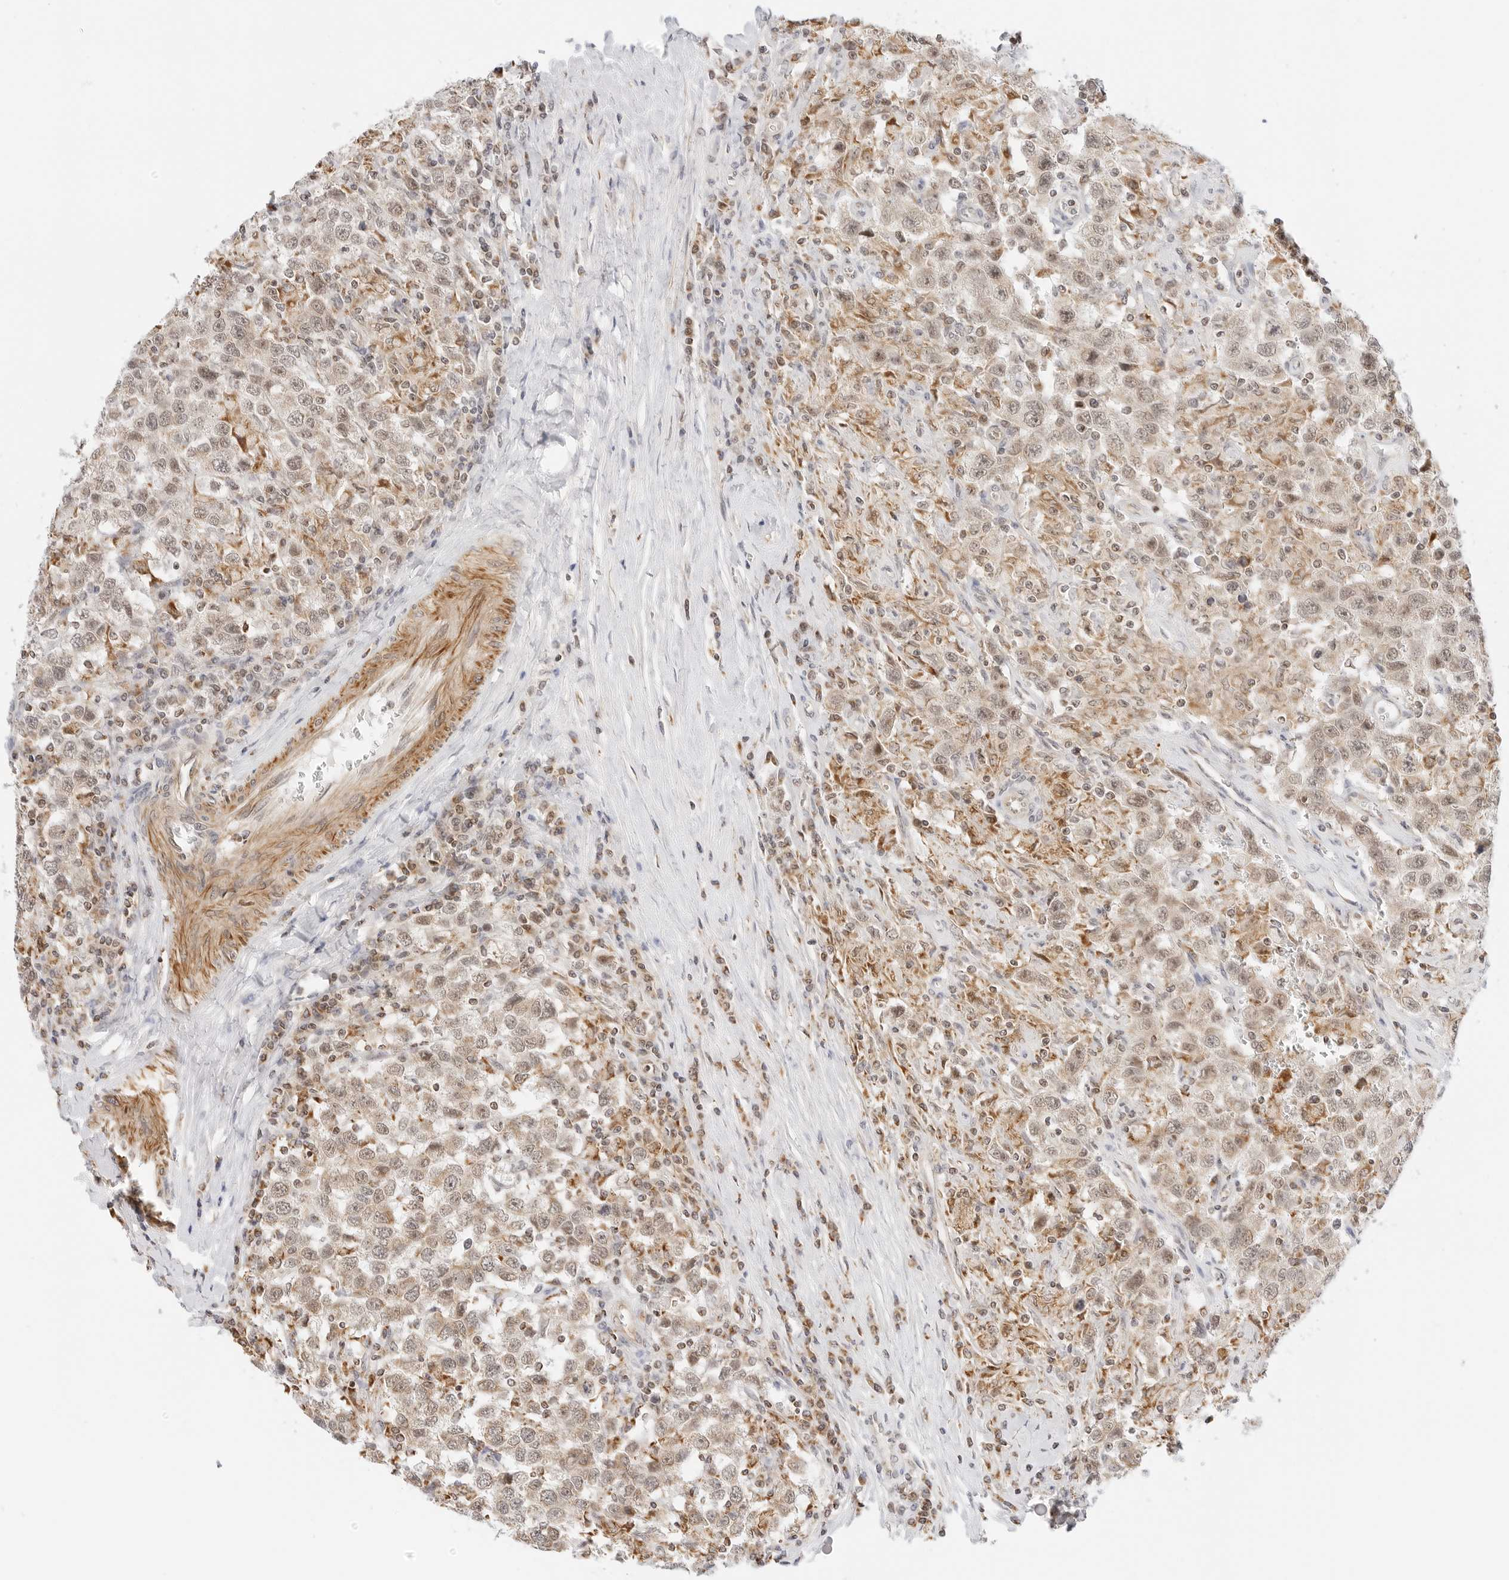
{"staining": {"intensity": "weak", "quantity": ">75%", "location": "cytoplasmic/membranous,nuclear"}, "tissue": "testis cancer", "cell_type": "Tumor cells", "image_type": "cancer", "snomed": [{"axis": "morphology", "description": "Seminoma, NOS"}, {"axis": "topography", "description": "Testis"}], "caption": "This is a photomicrograph of immunohistochemistry staining of testis seminoma, which shows weak positivity in the cytoplasmic/membranous and nuclear of tumor cells.", "gene": "GORAB", "patient": {"sex": "male", "age": 41}}